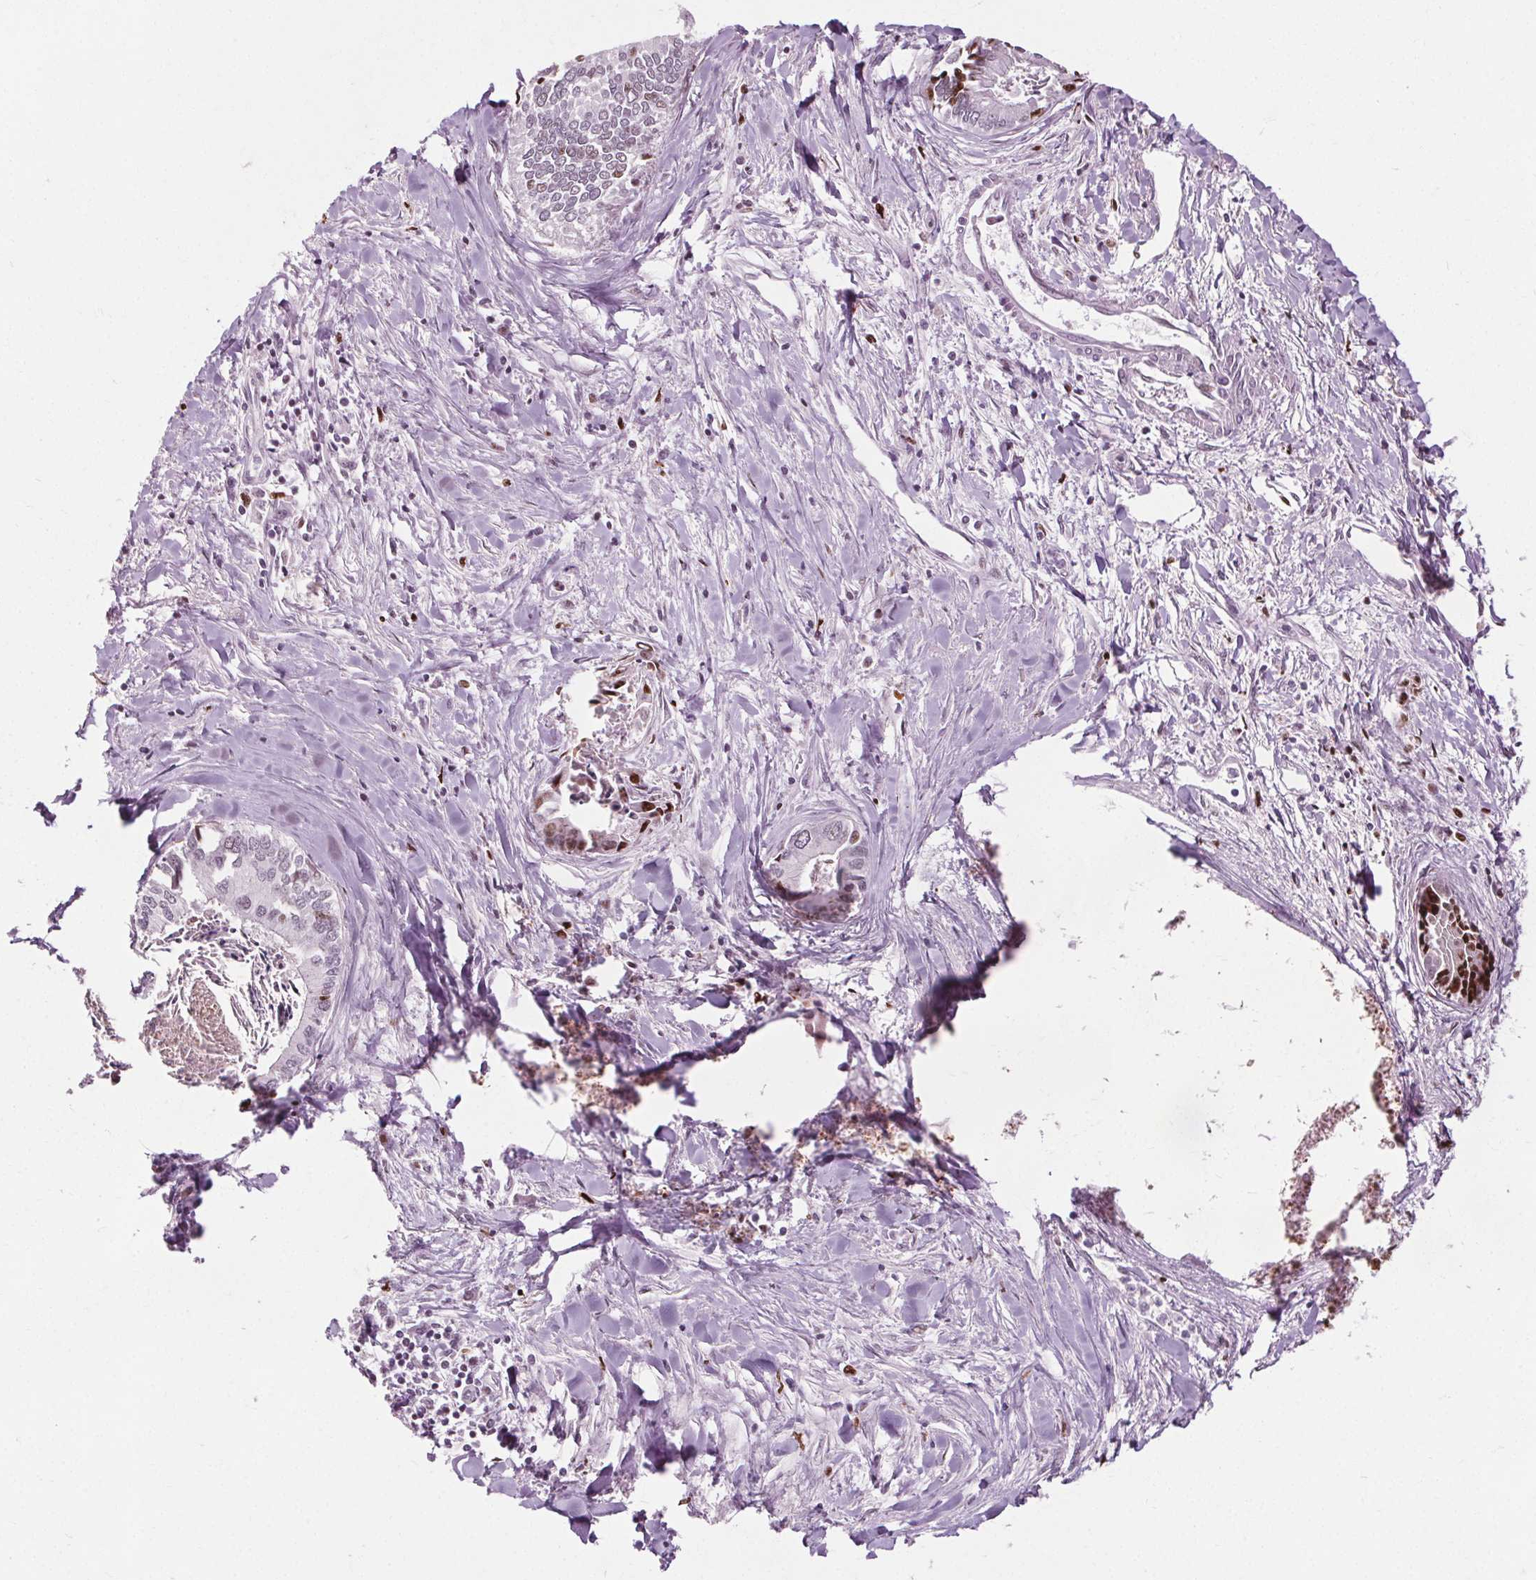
{"staining": {"intensity": "moderate", "quantity": "<25%", "location": "nuclear"}, "tissue": "liver cancer", "cell_type": "Tumor cells", "image_type": "cancer", "snomed": [{"axis": "morphology", "description": "Cholangiocarcinoma"}, {"axis": "topography", "description": "Liver"}], "caption": "Liver cancer tissue exhibits moderate nuclear expression in approximately <25% of tumor cells, visualized by immunohistochemistry. (brown staining indicates protein expression, while blue staining denotes nuclei).", "gene": "CEBPA", "patient": {"sex": "male", "age": 66}}